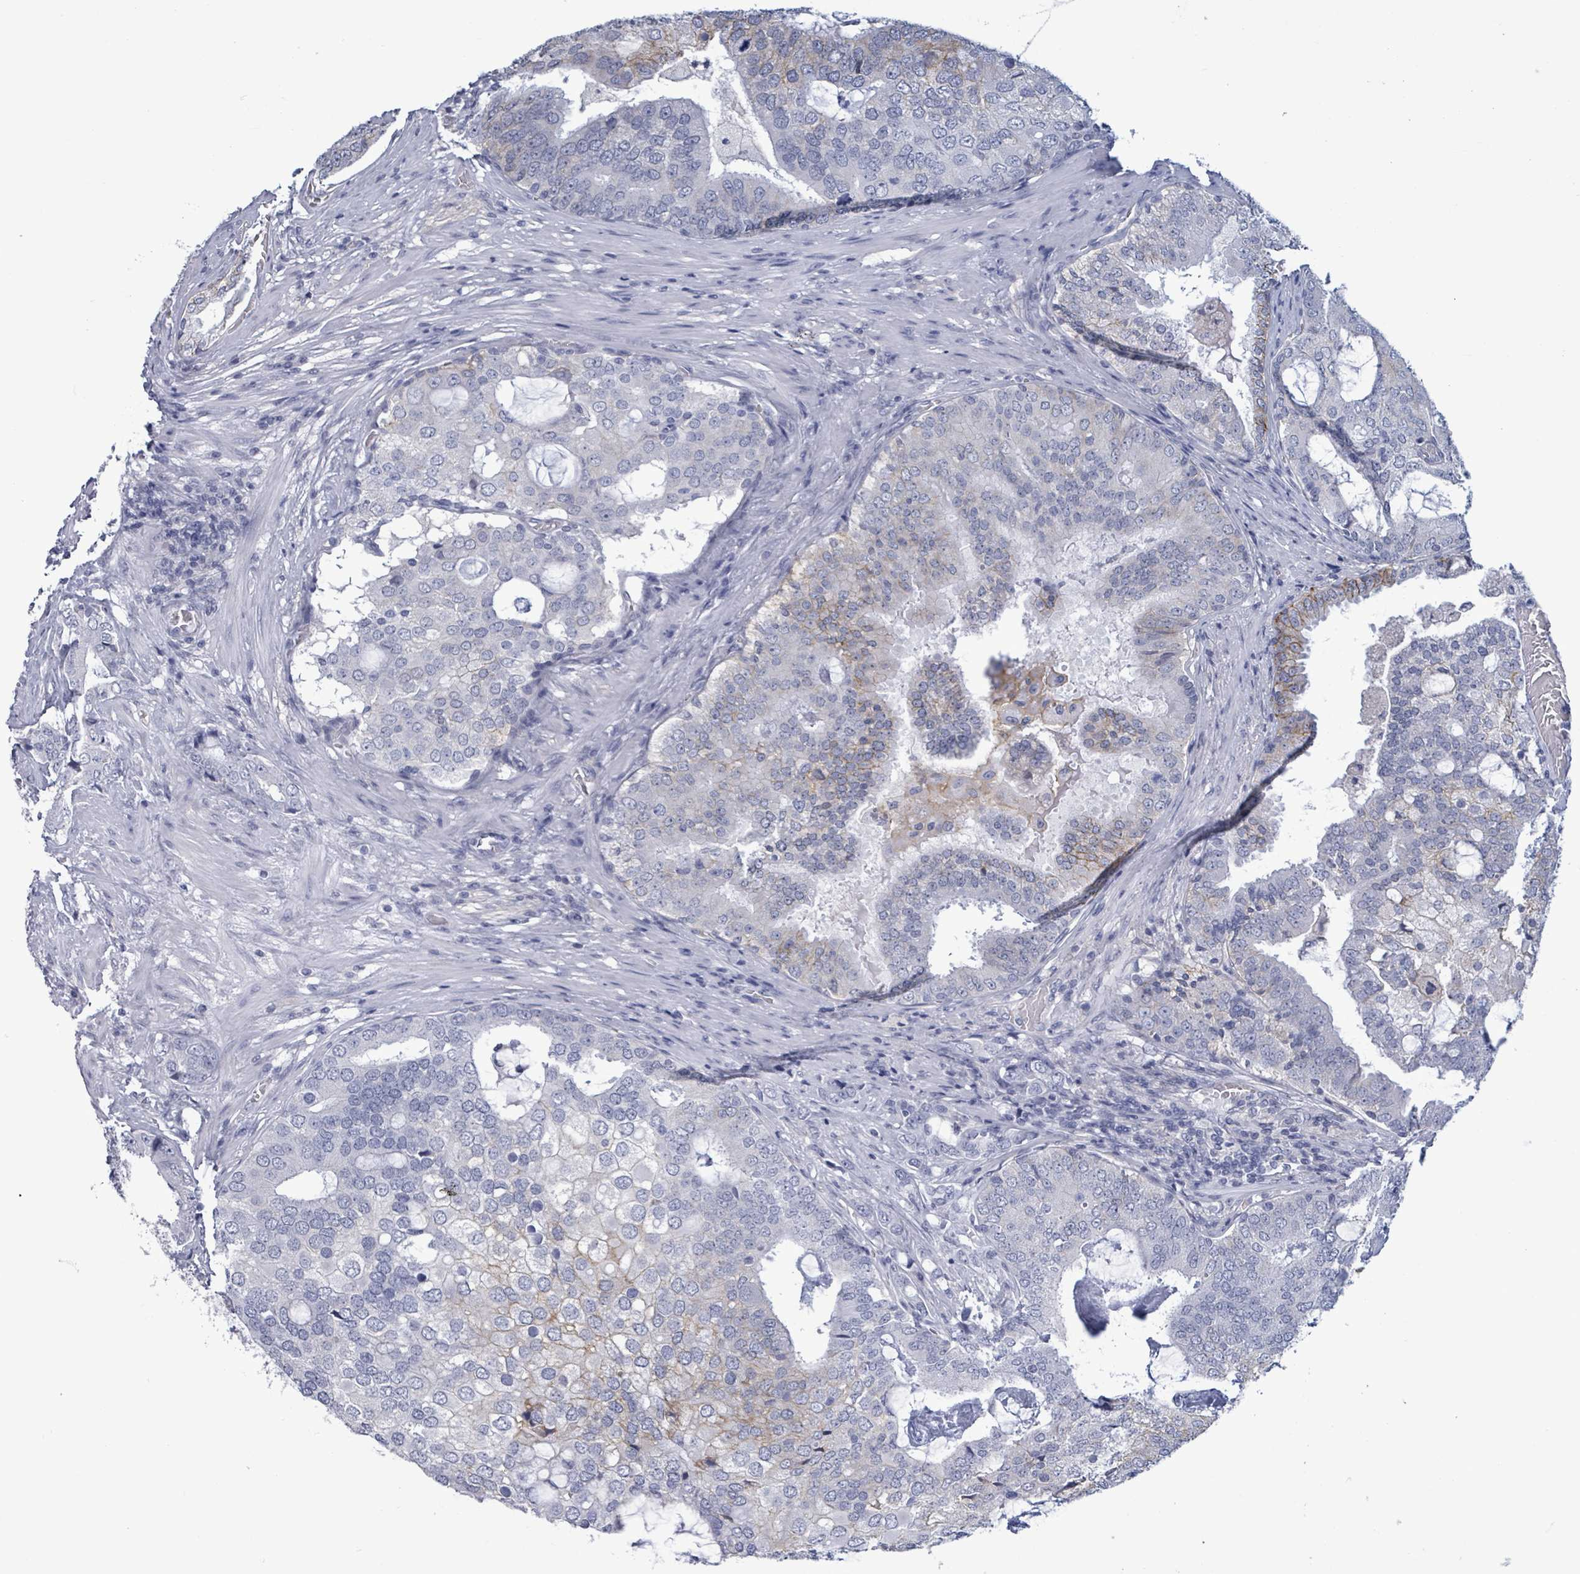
{"staining": {"intensity": "weak", "quantity": "<25%", "location": "cytoplasmic/membranous"}, "tissue": "prostate cancer", "cell_type": "Tumor cells", "image_type": "cancer", "snomed": [{"axis": "morphology", "description": "Adenocarcinoma, High grade"}, {"axis": "topography", "description": "Prostate"}], "caption": "Human high-grade adenocarcinoma (prostate) stained for a protein using immunohistochemistry (IHC) reveals no expression in tumor cells.", "gene": "BSG", "patient": {"sex": "male", "age": 55}}